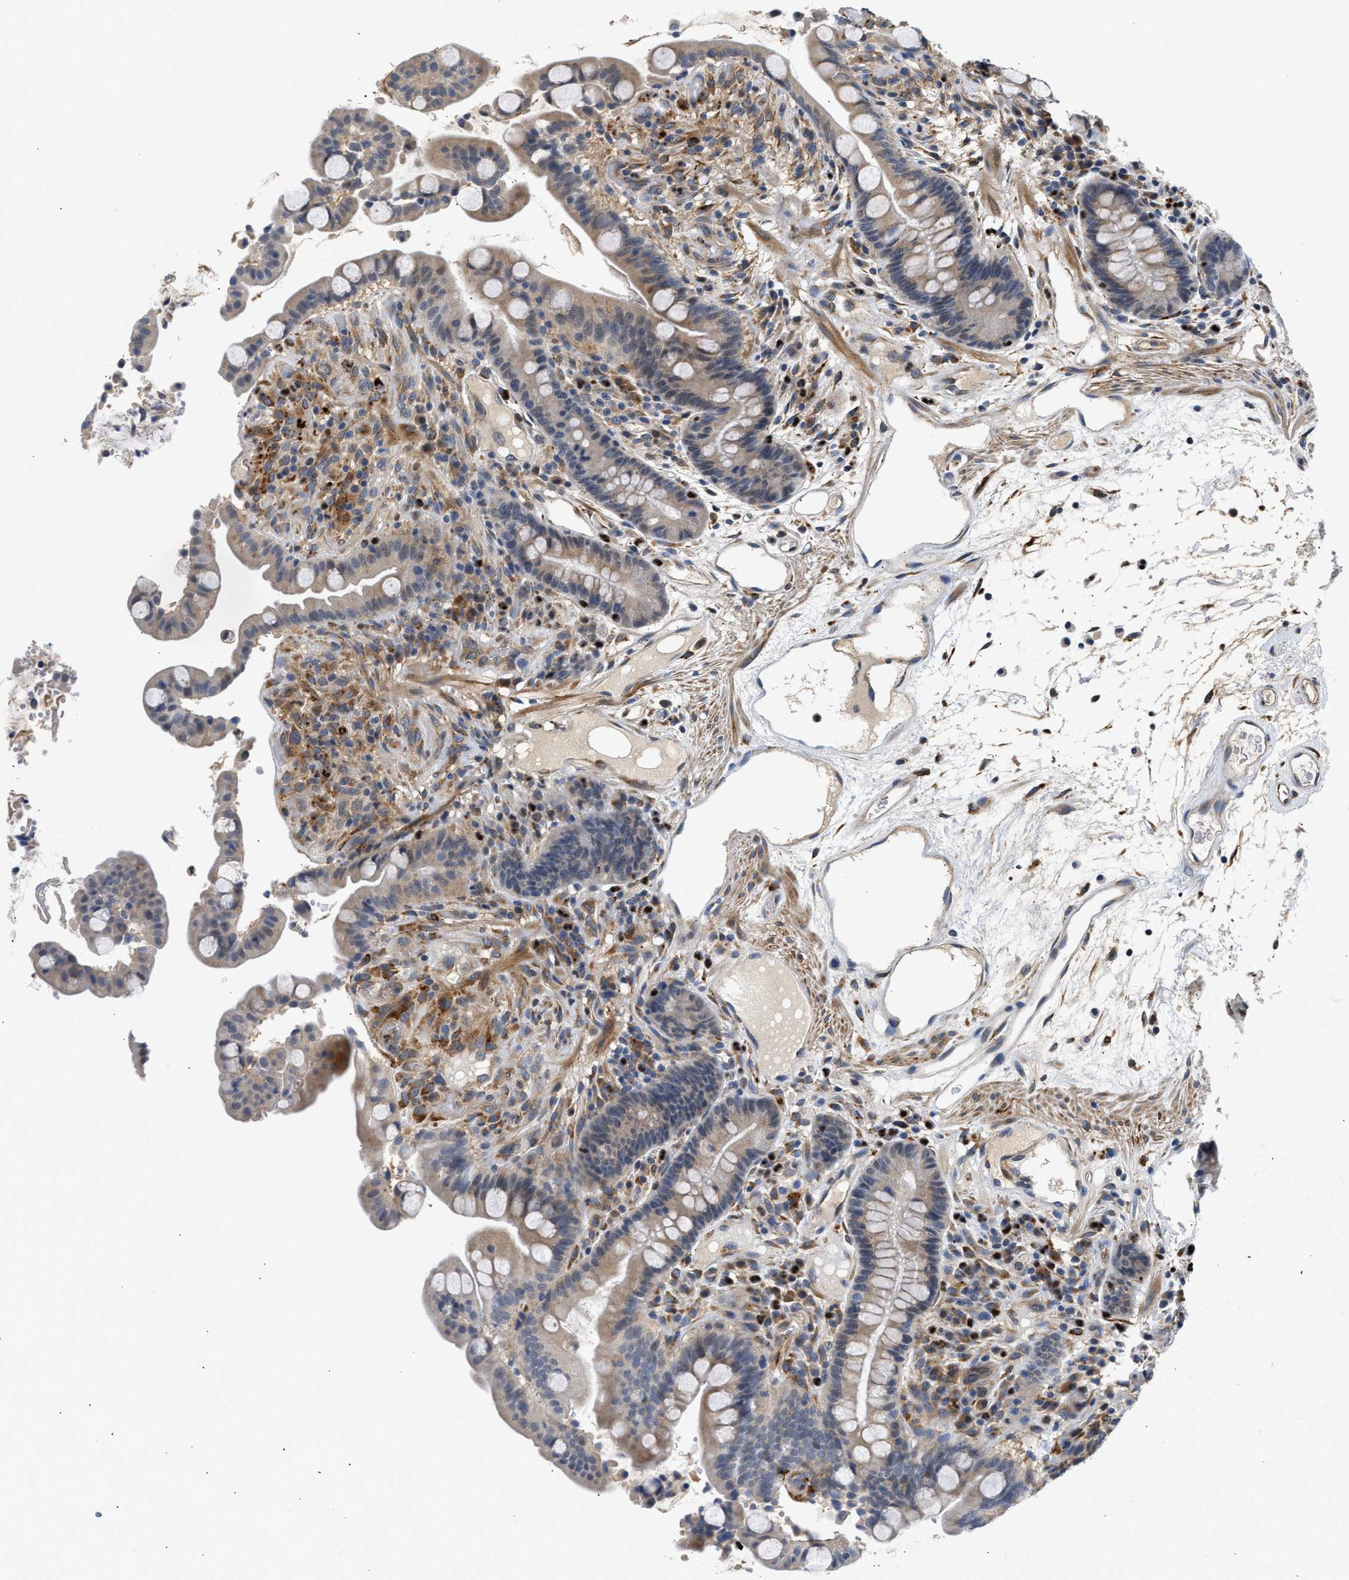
{"staining": {"intensity": "moderate", "quantity": ">75%", "location": "cytoplasmic/membranous"}, "tissue": "colon", "cell_type": "Endothelial cells", "image_type": "normal", "snomed": [{"axis": "morphology", "description": "Normal tissue, NOS"}, {"axis": "topography", "description": "Colon"}], "caption": "Colon was stained to show a protein in brown. There is medium levels of moderate cytoplasmic/membranous positivity in about >75% of endothelial cells. Ihc stains the protein in brown and the nuclei are stained blue.", "gene": "PPM1L", "patient": {"sex": "male", "age": 73}}